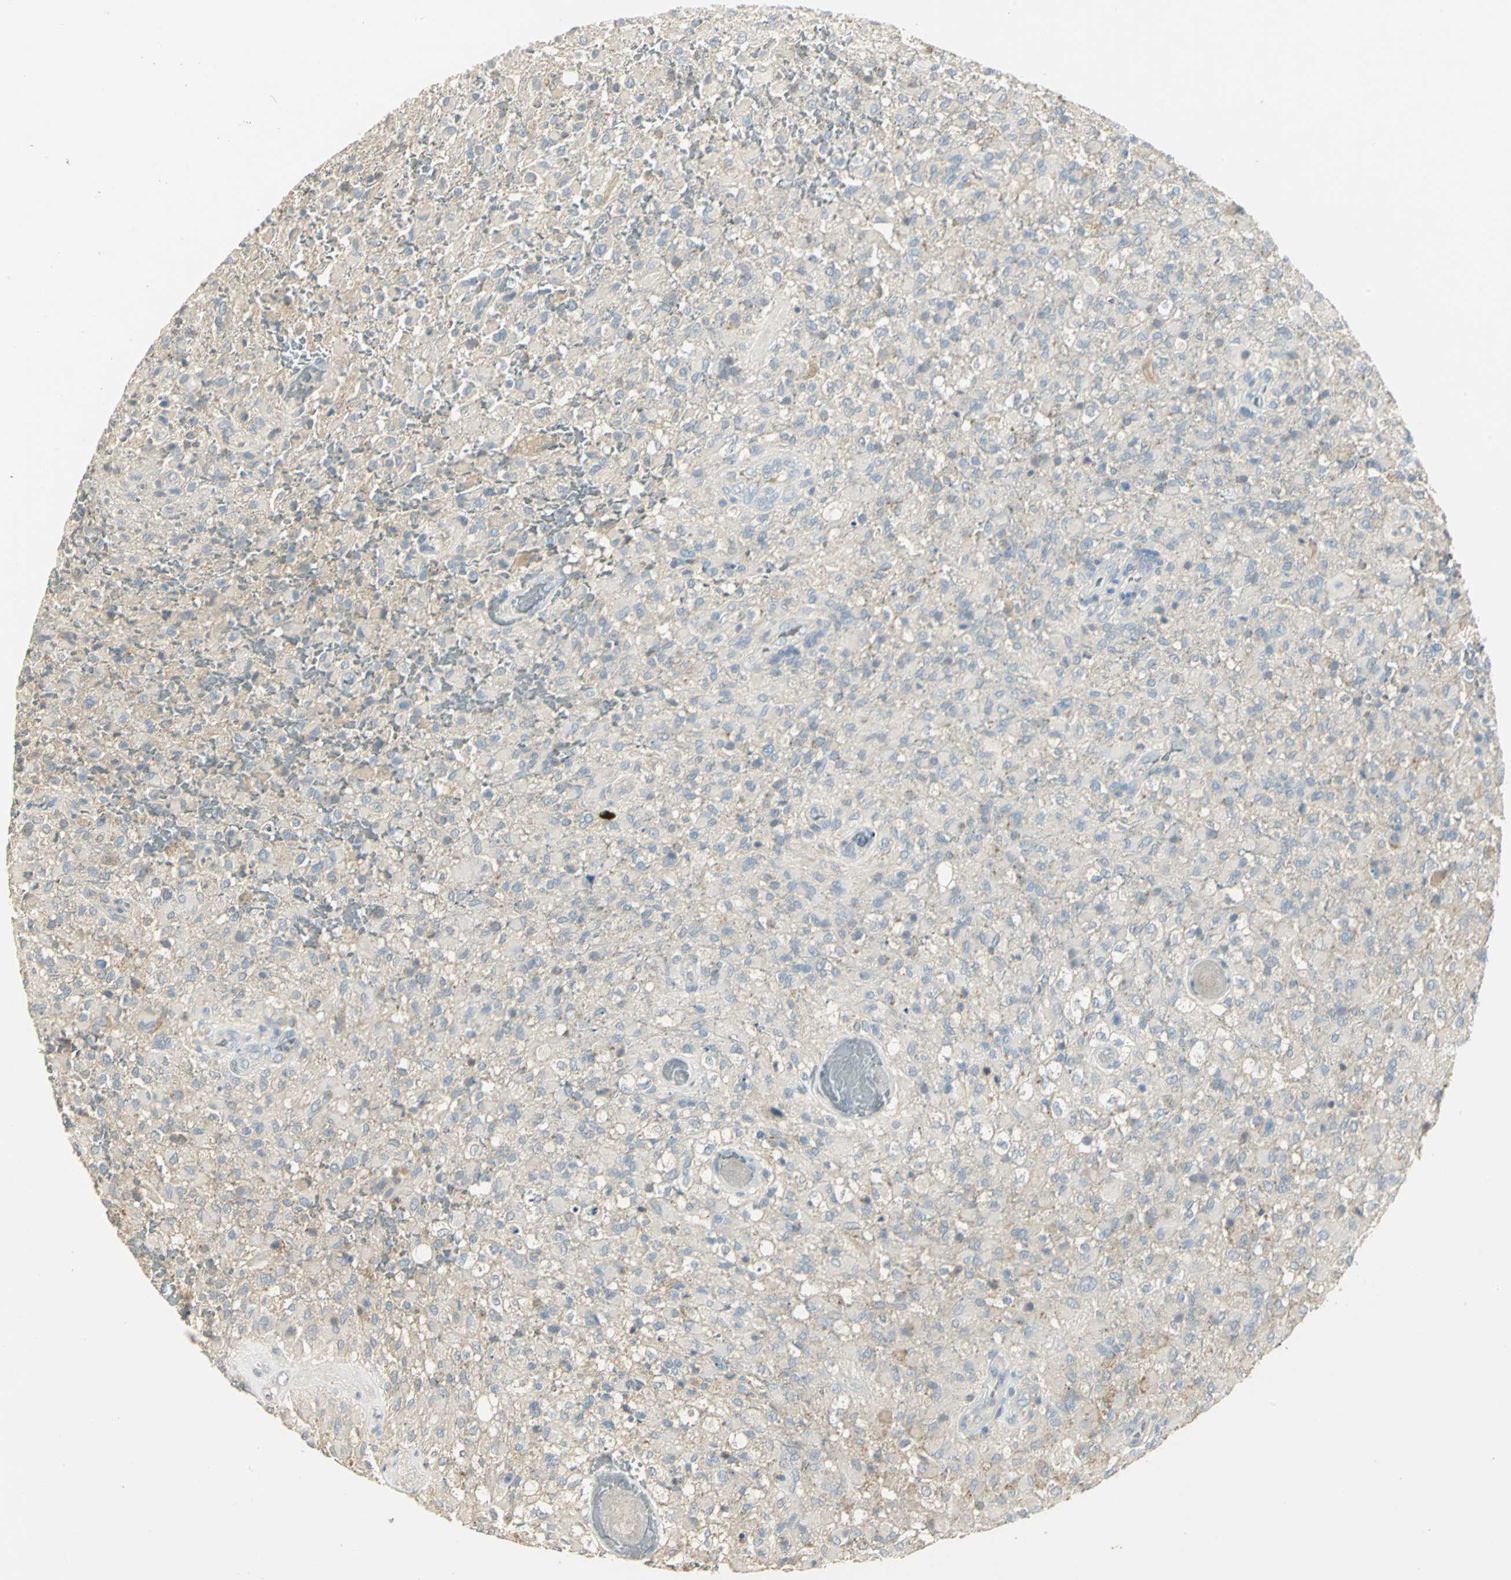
{"staining": {"intensity": "negative", "quantity": "none", "location": "none"}, "tissue": "glioma", "cell_type": "Tumor cells", "image_type": "cancer", "snomed": [{"axis": "morphology", "description": "Glioma, malignant, High grade"}, {"axis": "topography", "description": "Brain"}], "caption": "DAB (3,3'-diaminobenzidine) immunohistochemical staining of human glioma displays no significant positivity in tumor cells.", "gene": "PROC", "patient": {"sex": "male", "age": 71}}